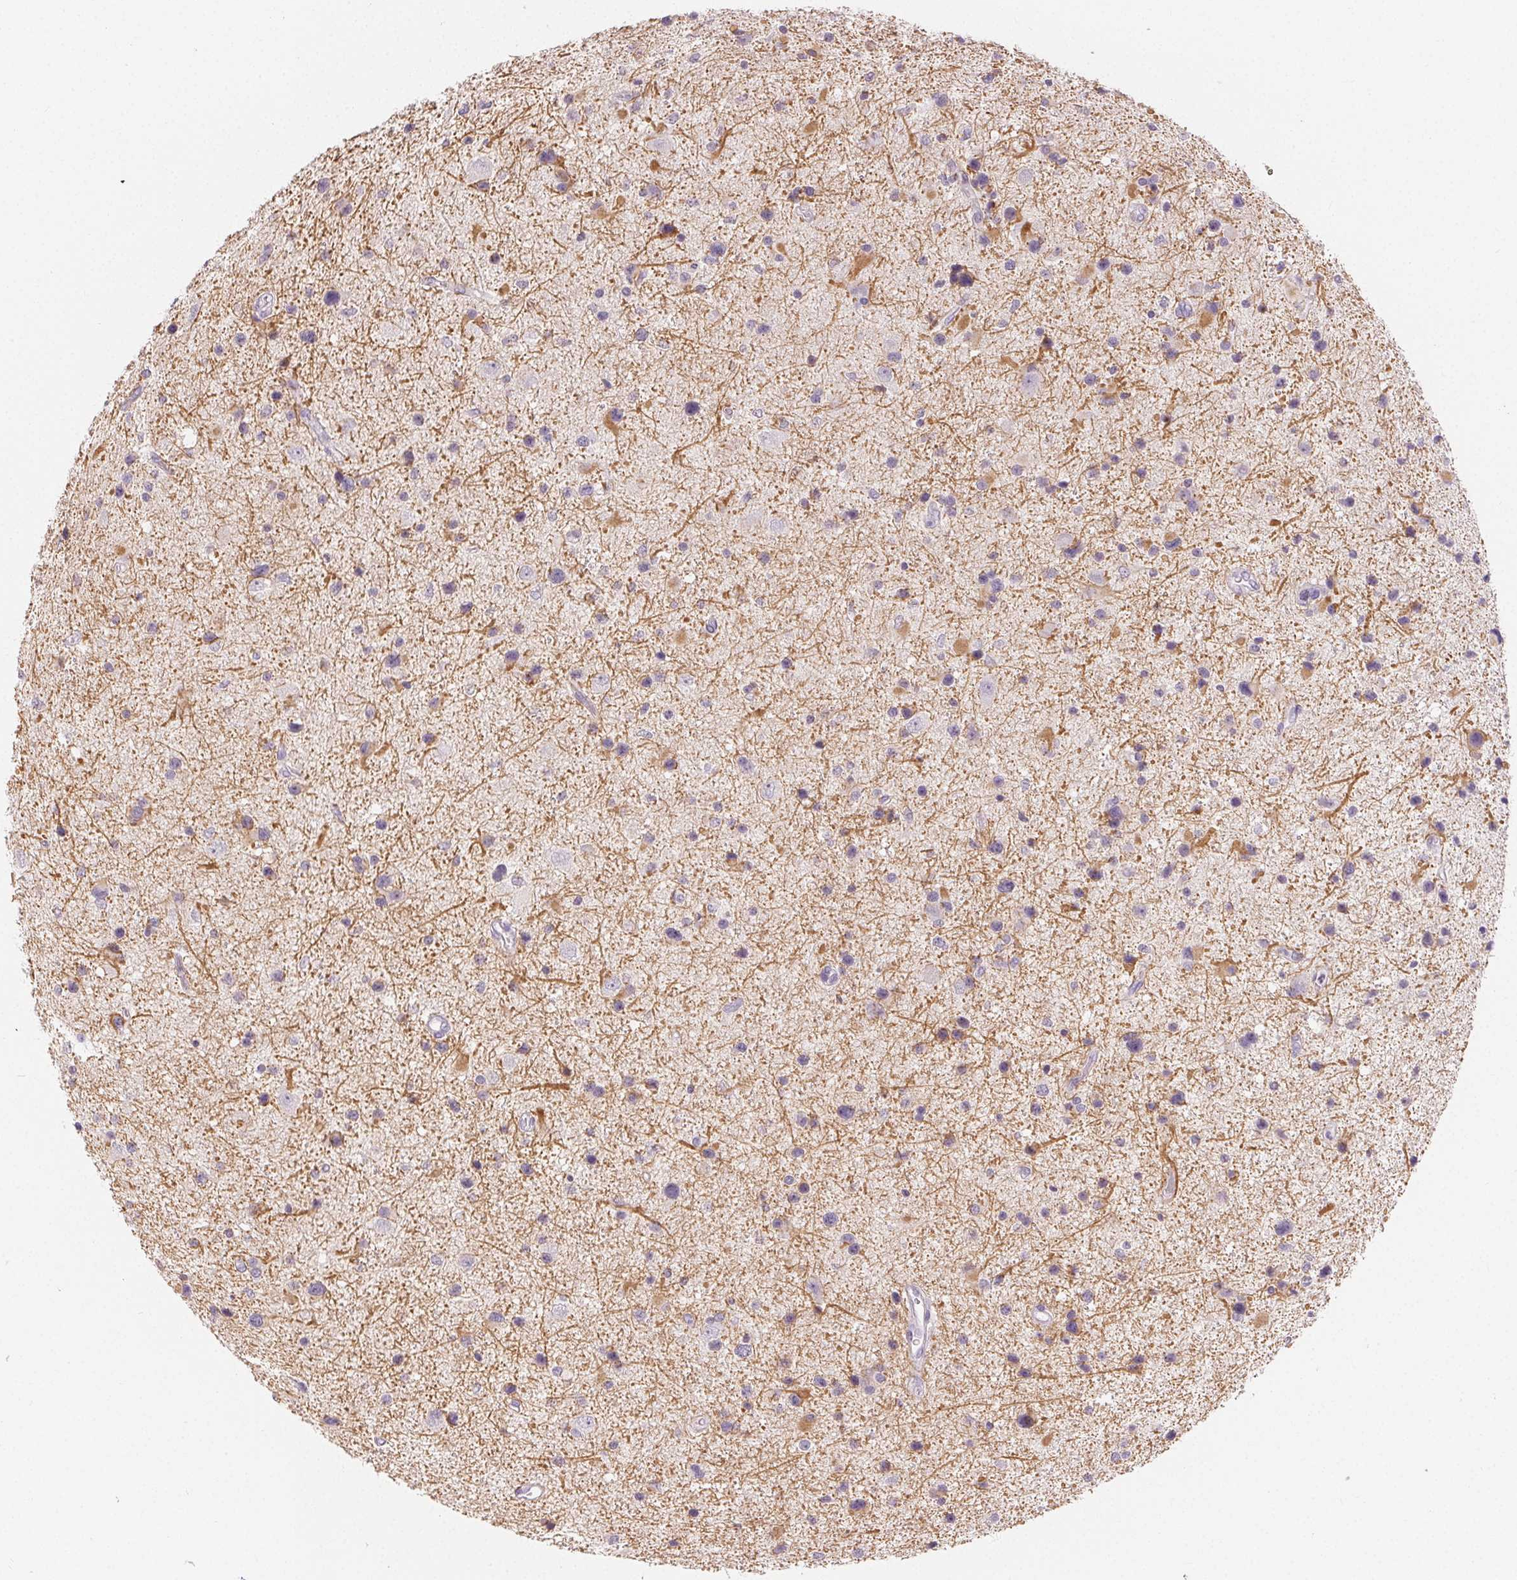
{"staining": {"intensity": "weak", "quantity": "<25%", "location": "cytoplasmic/membranous"}, "tissue": "glioma", "cell_type": "Tumor cells", "image_type": "cancer", "snomed": [{"axis": "morphology", "description": "Glioma, malignant, Low grade"}, {"axis": "topography", "description": "Brain"}], "caption": "DAB (3,3'-diaminobenzidine) immunohistochemical staining of glioma shows no significant positivity in tumor cells.", "gene": "SFTPD", "patient": {"sex": "female", "age": 32}}